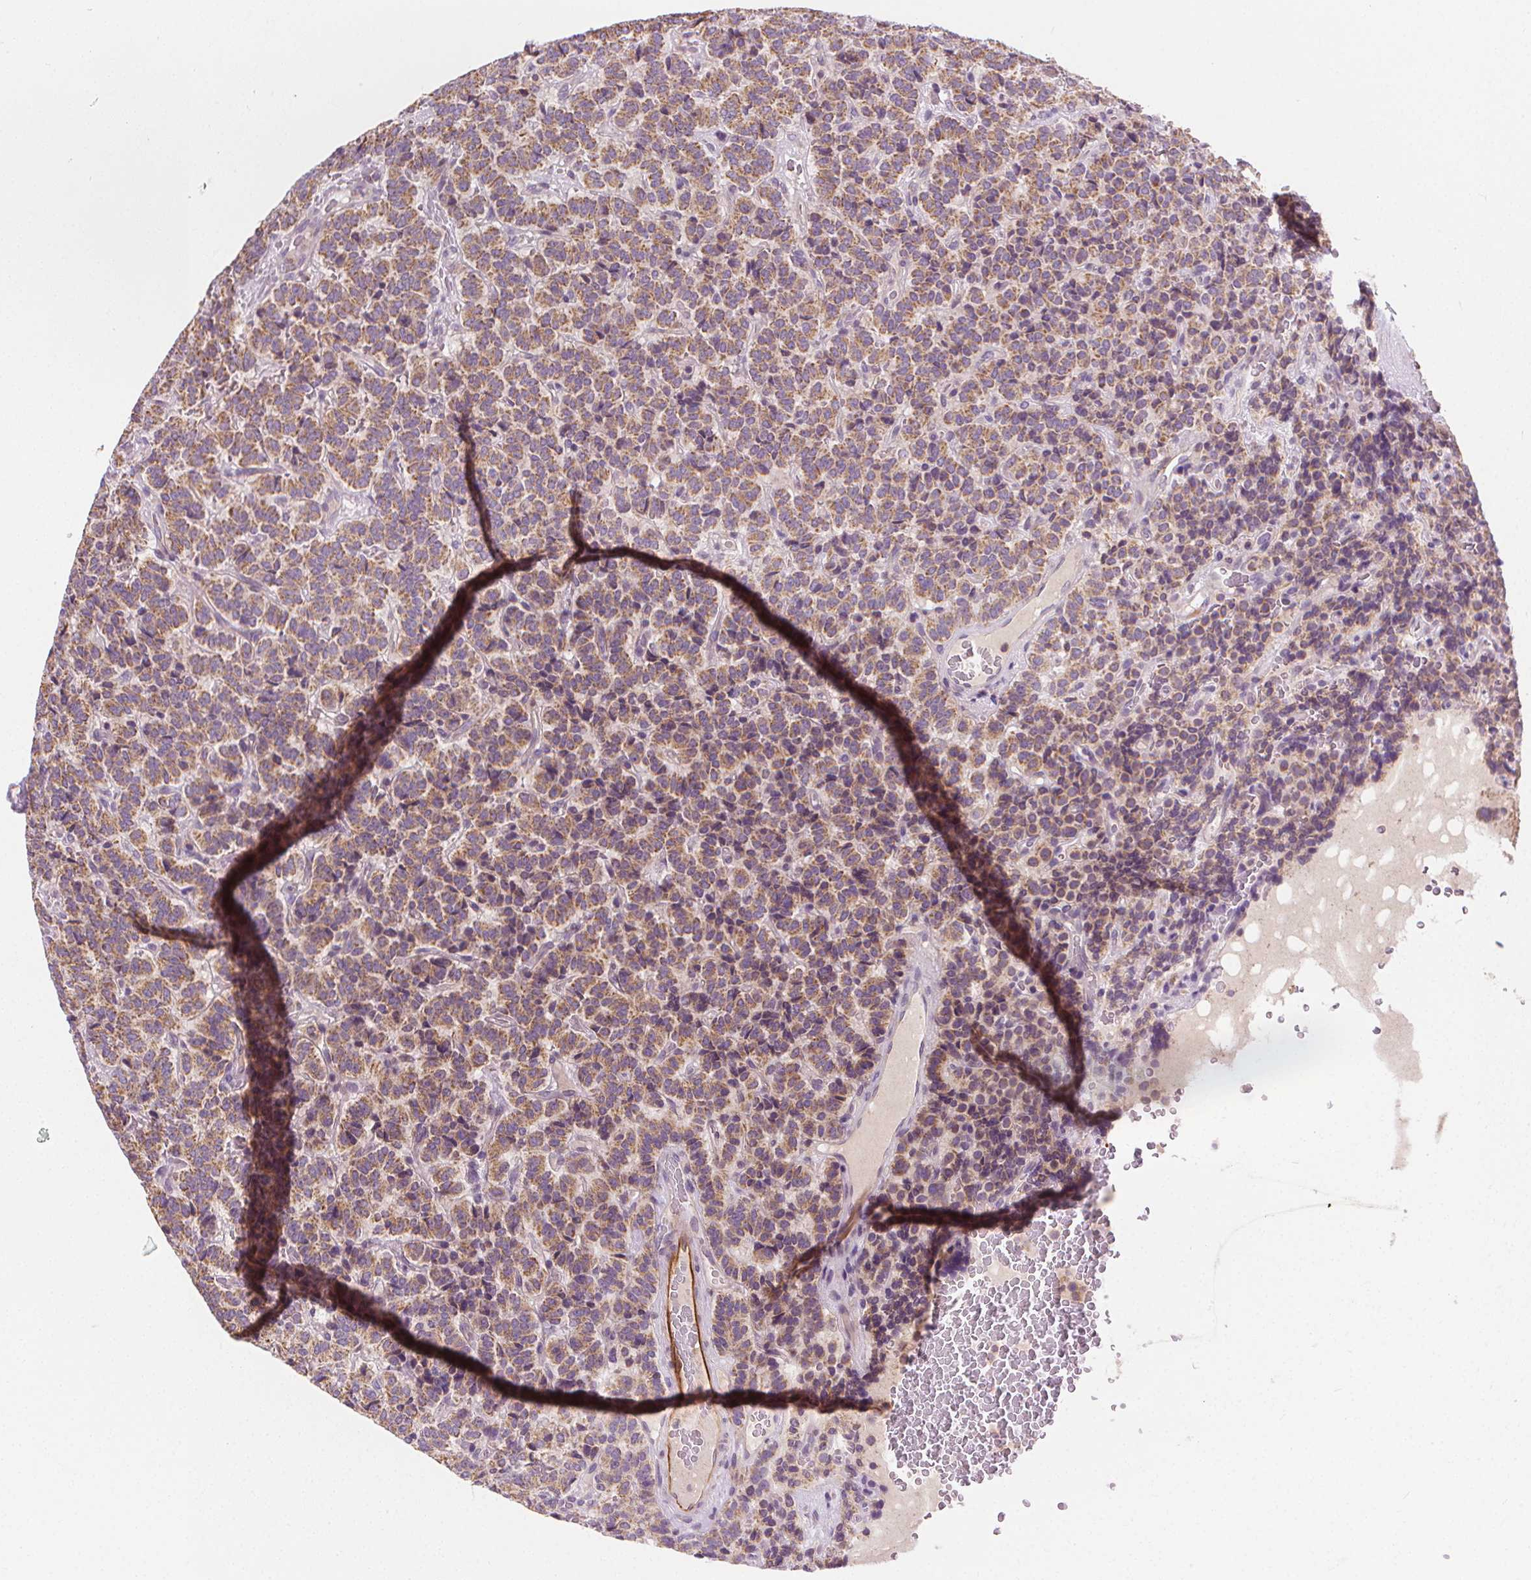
{"staining": {"intensity": "weak", "quantity": ">75%", "location": "cytoplasmic/membranous"}, "tissue": "carcinoid", "cell_type": "Tumor cells", "image_type": "cancer", "snomed": [{"axis": "morphology", "description": "Carcinoid, malignant, NOS"}, {"axis": "topography", "description": "Pancreas"}], "caption": "This histopathology image displays immunohistochemistry (IHC) staining of carcinoid, with low weak cytoplasmic/membranous staining in approximately >75% of tumor cells.", "gene": "RAB20", "patient": {"sex": "male", "age": 36}}